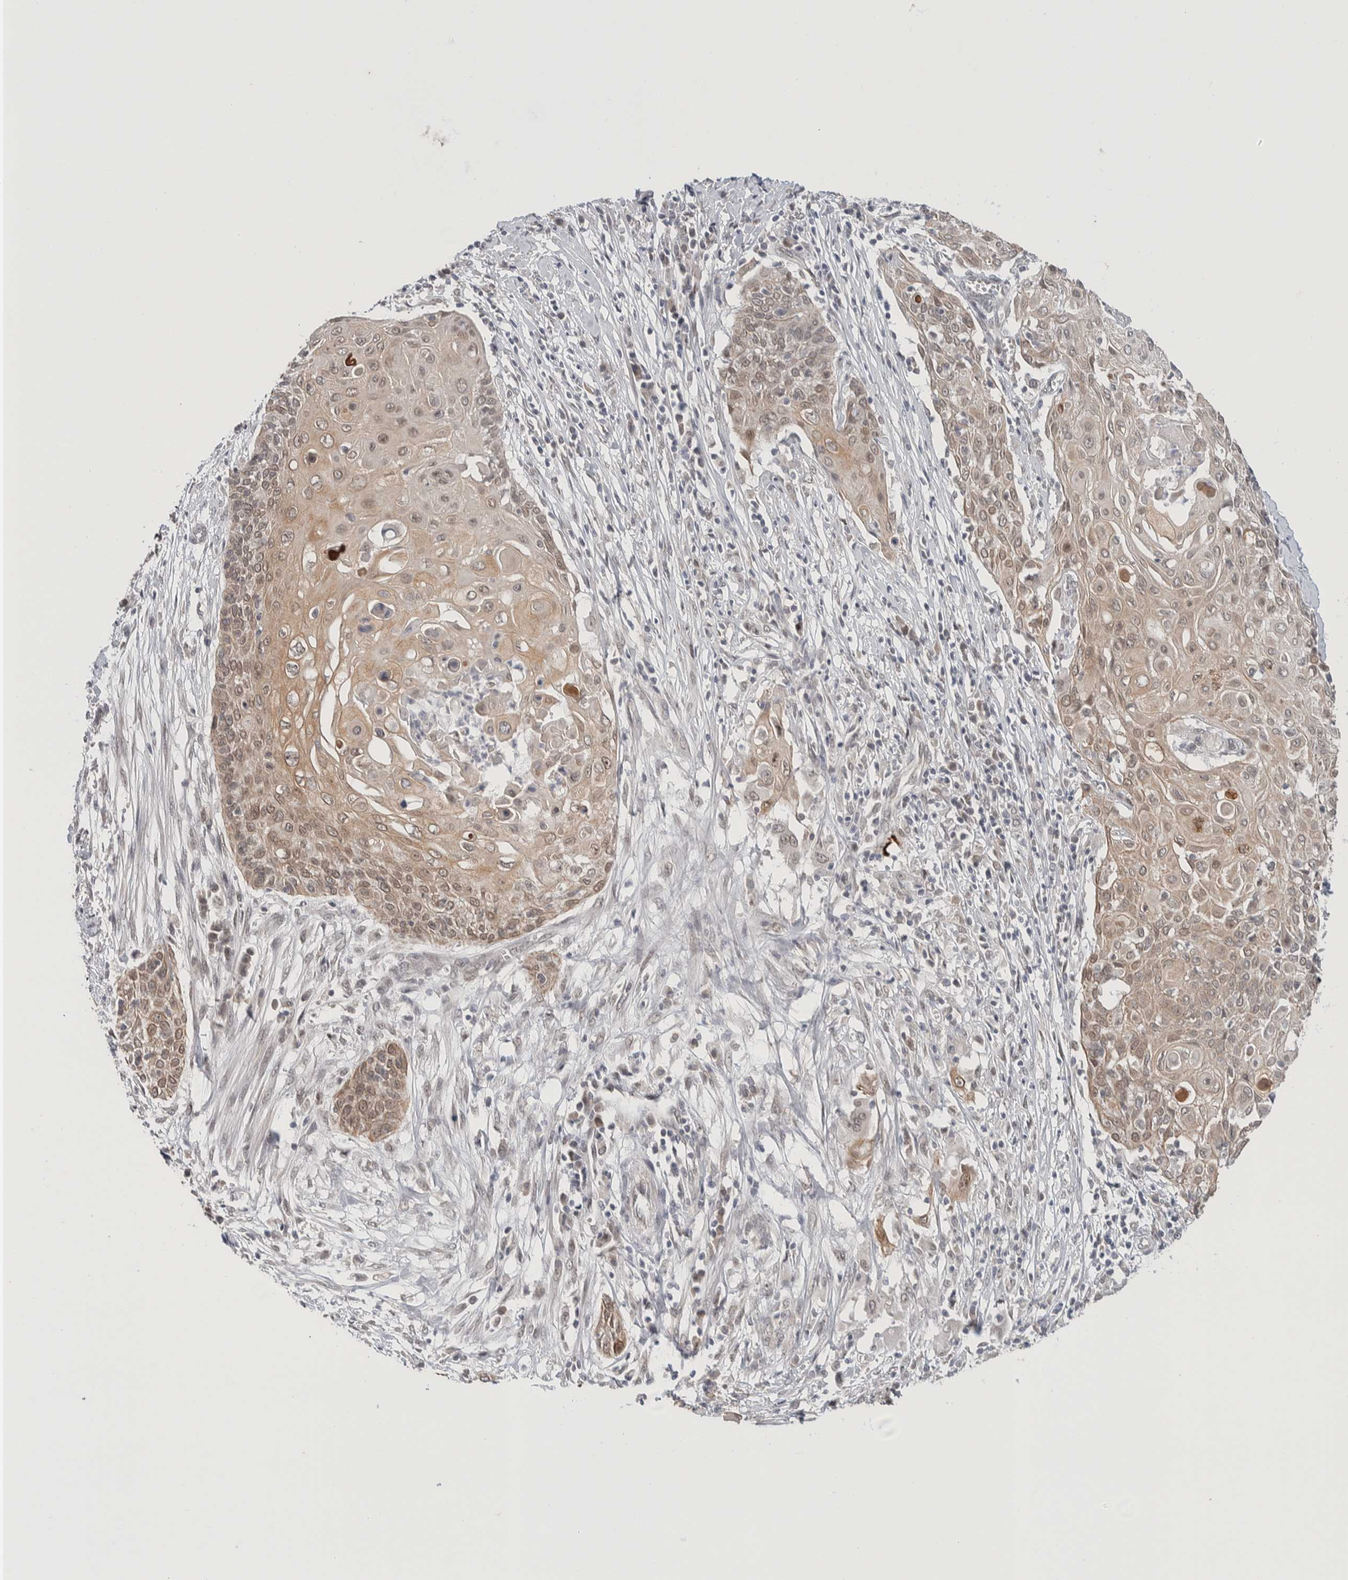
{"staining": {"intensity": "weak", "quantity": ">75%", "location": "cytoplasmic/membranous,nuclear"}, "tissue": "cervical cancer", "cell_type": "Tumor cells", "image_type": "cancer", "snomed": [{"axis": "morphology", "description": "Squamous cell carcinoma, NOS"}, {"axis": "topography", "description": "Cervix"}], "caption": "Cervical cancer (squamous cell carcinoma) stained with a brown dye displays weak cytoplasmic/membranous and nuclear positive staining in approximately >75% of tumor cells.", "gene": "CRAT", "patient": {"sex": "female", "age": 39}}